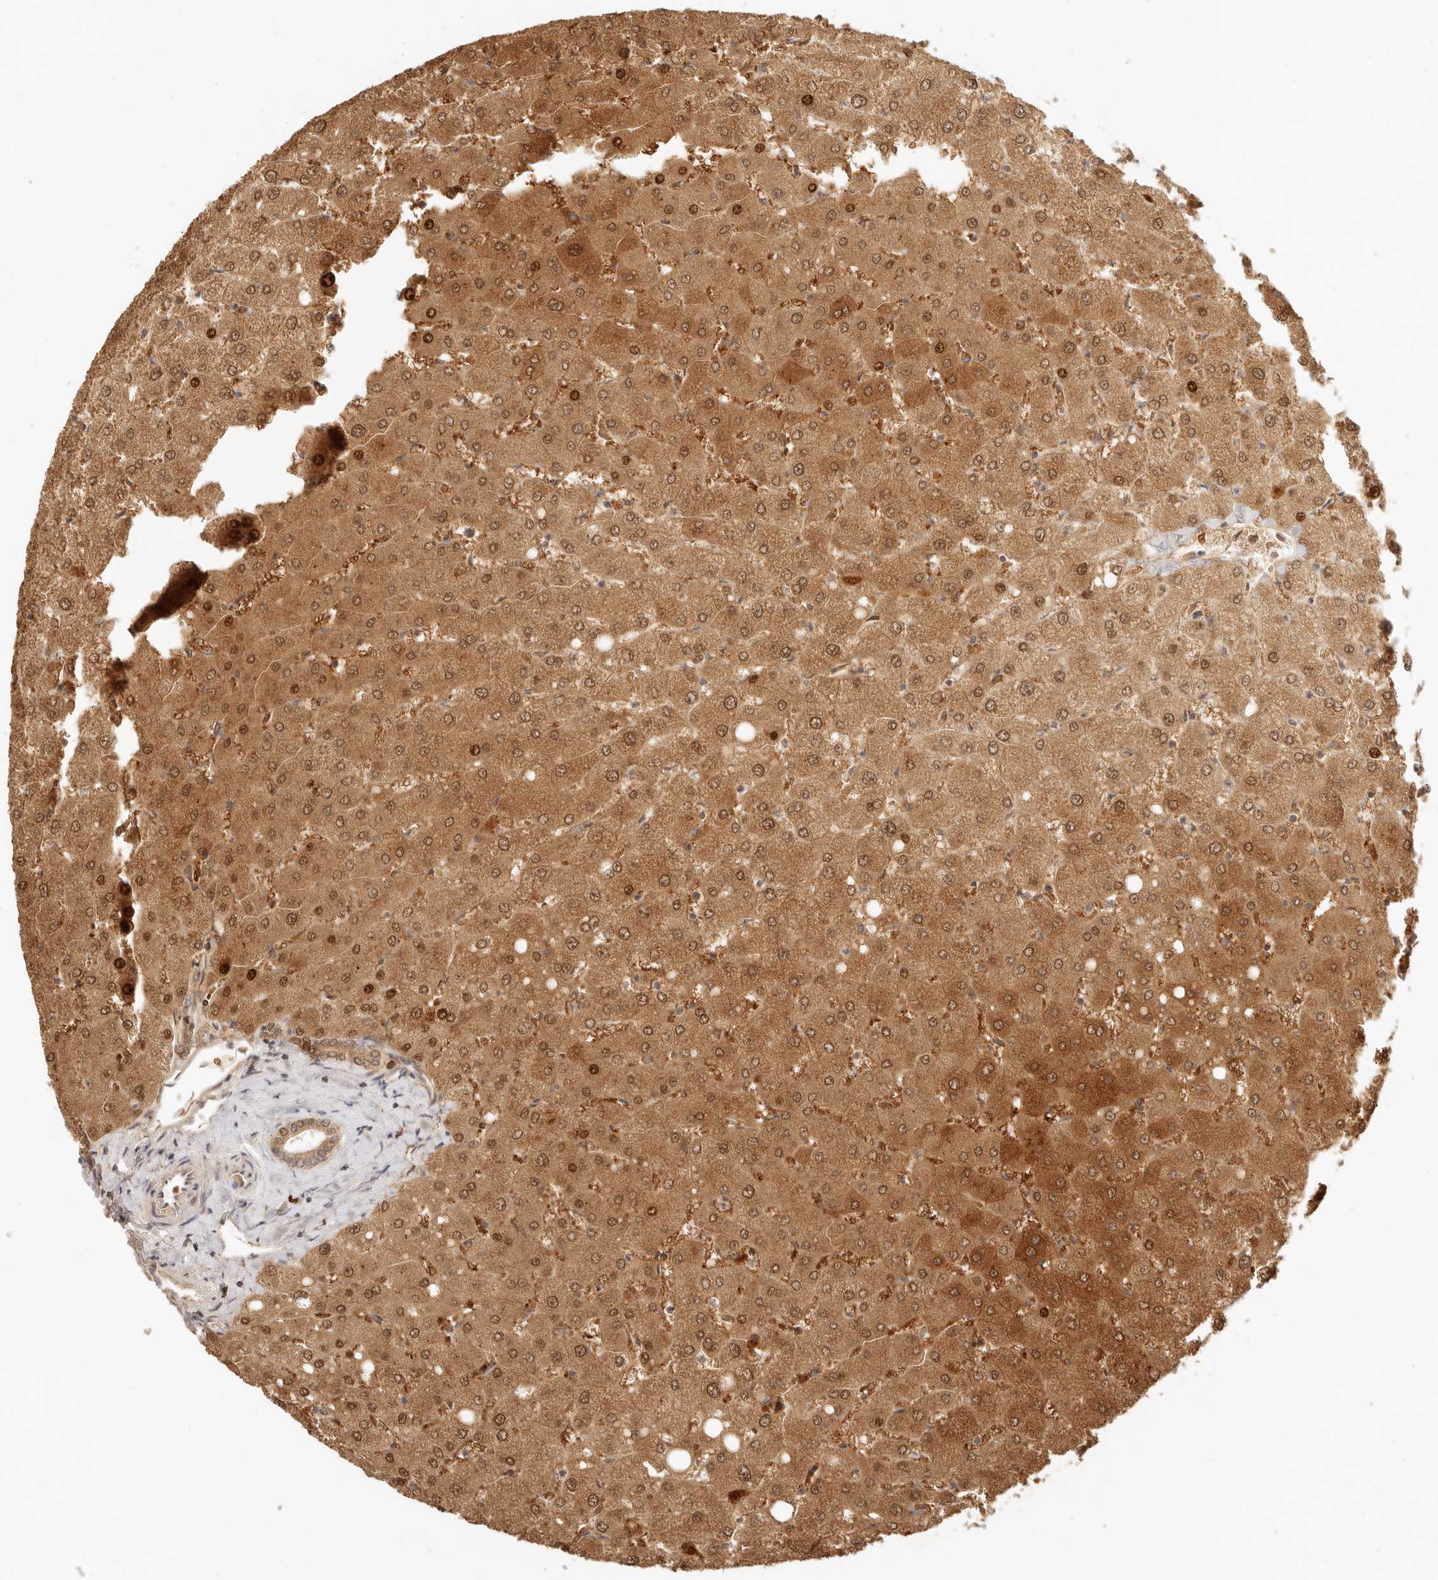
{"staining": {"intensity": "moderate", "quantity": "25%-75%", "location": "cytoplasmic/membranous,nuclear"}, "tissue": "liver", "cell_type": "Cholangiocytes", "image_type": "normal", "snomed": [{"axis": "morphology", "description": "Normal tissue, NOS"}, {"axis": "topography", "description": "Liver"}], "caption": "Immunohistochemical staining of normal human liver displays medium levels of moderate cytoplasmic/membranous,nuclear positivity in about 25%-75% of cholangiocytes.", "gene": "INTS11", "patient": {"sex": "female", "age": 54}}